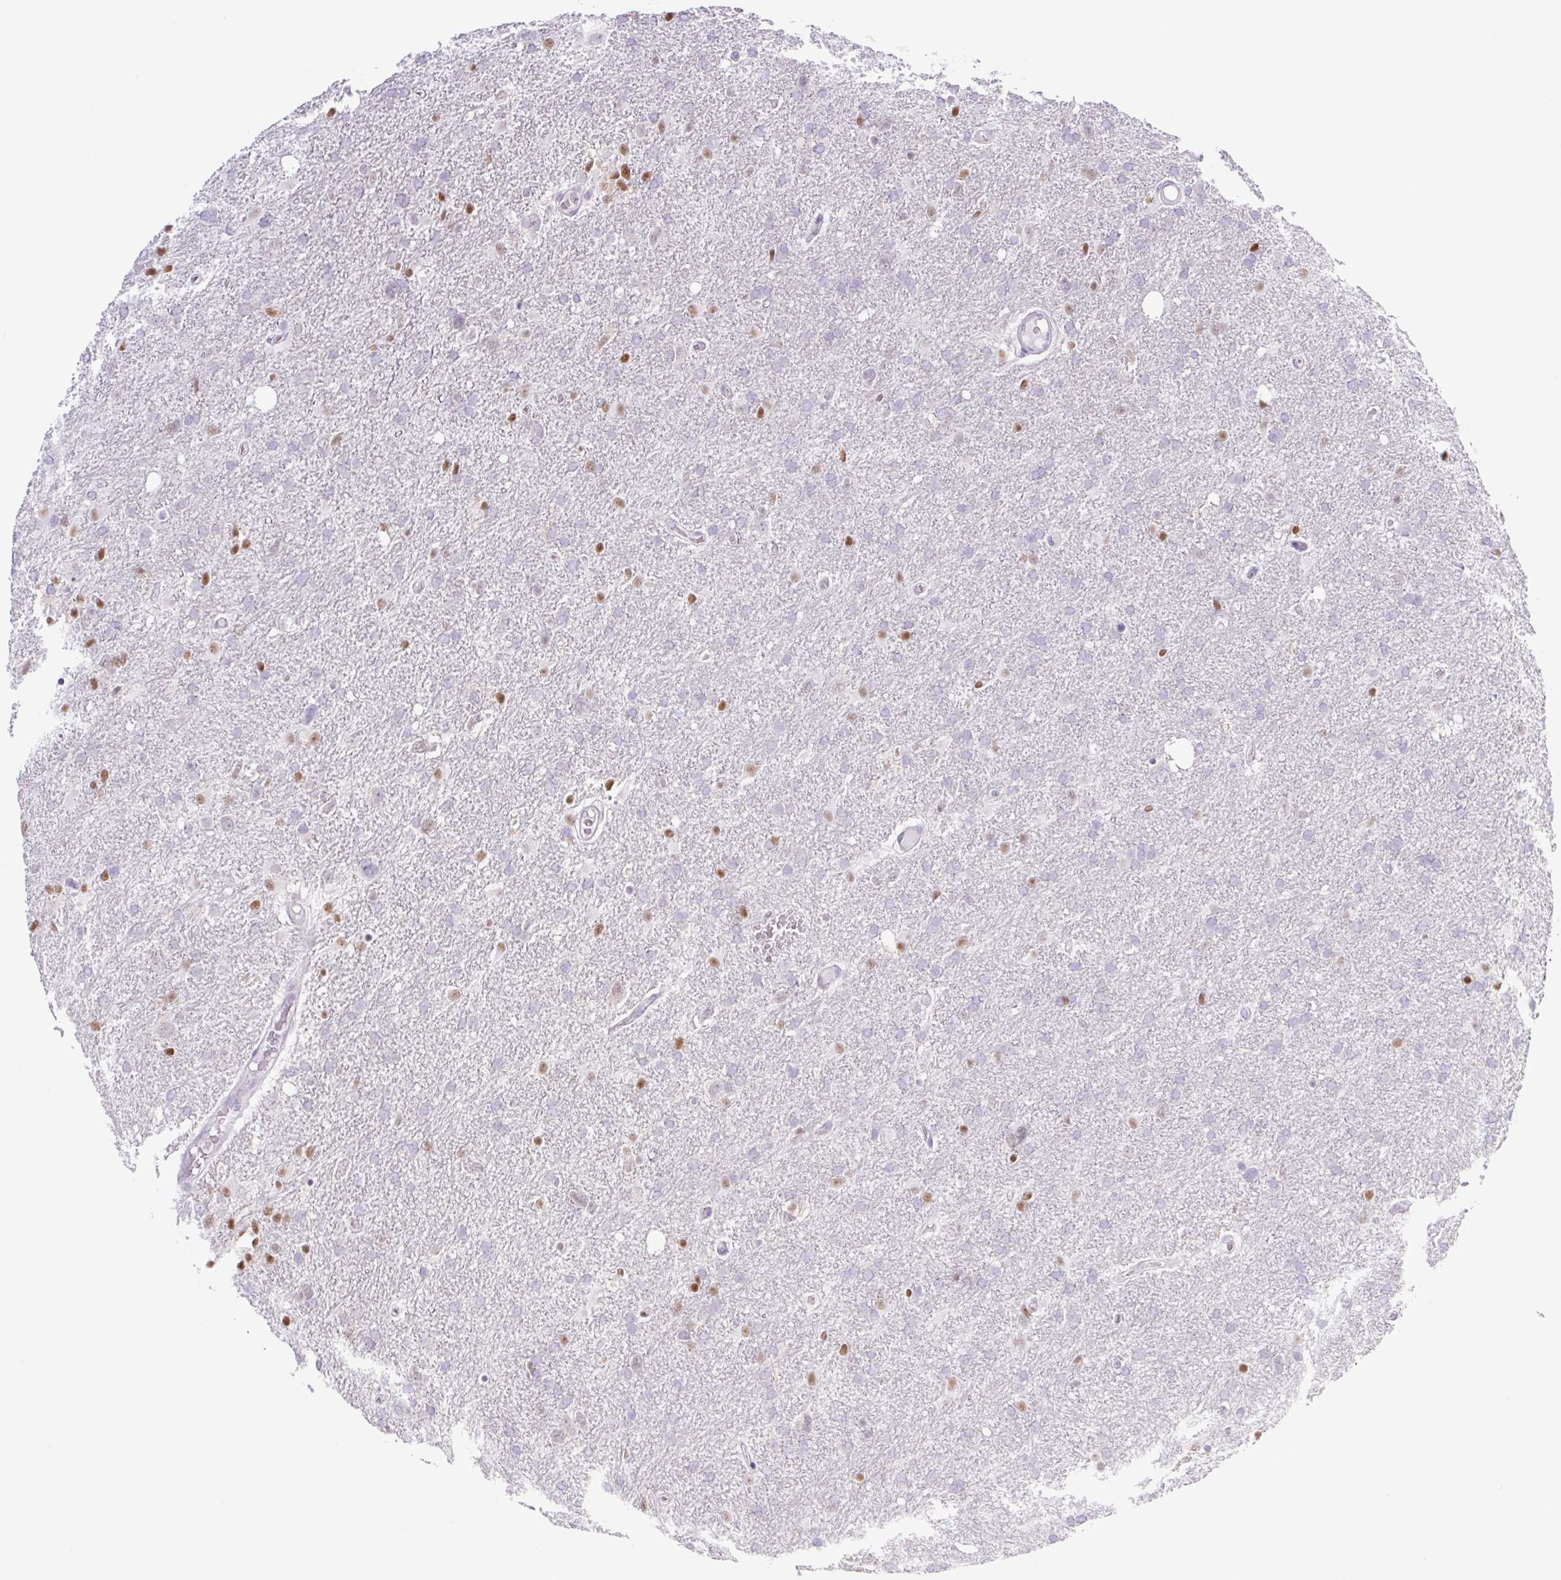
{"staining": {"intensity": "negative", "quantity": "none", "location": "none"}, "tissue": "glioma", "cell_type": "Tumor cells", "image_type": "cancer", "snomed": [{"axis": "morphology", "description": "Glioma, malignant, High grade"}, {"axis": "topography", "description": "Brain"}], "caption": "The IHC photomicrograph has no significant positivity in tumor cells of glioma tissue.", "gene": "TLE3", "patient": {"sex": "male", "age": 61}}